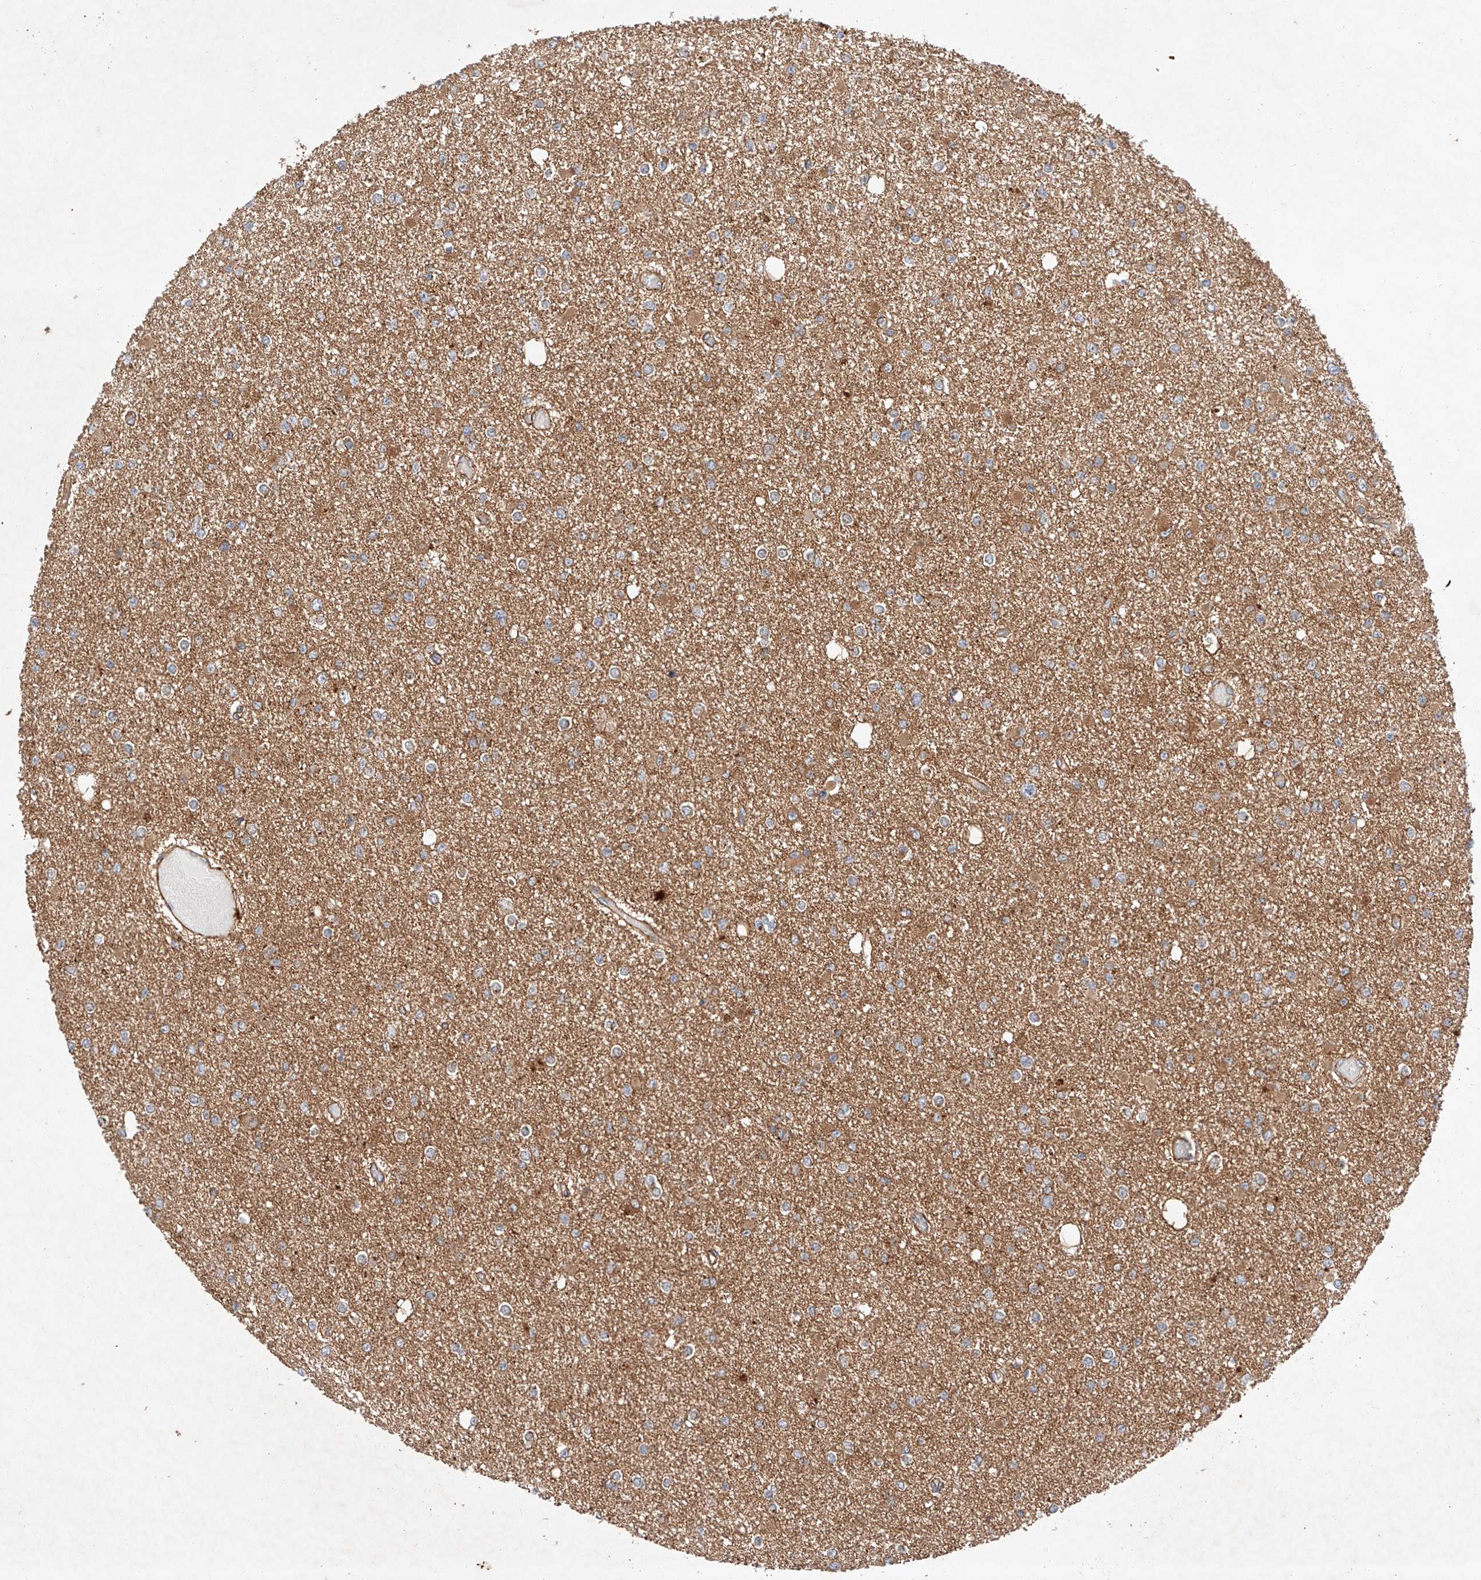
{"staining": {"intensity": "negative", "quantity": "none", "location": "none"}, "tissue": "glioma", "cell_type": "Tumor cells", "image_type": "cancer", "snomed": [{"axis": "morphology", "description": "Glioma, malignant, Low grade"}, {"axis": "topography", "description": "Brain"}], "caption": "High power microscopy image of an immunohistochemistry (IHC) micrograph of glioma, revealing no significant expression in tumor cells. (DAB (3,3'-diaminobenzidine) immunohistochemistry (IHC) visualized using brightfield microscopy, high magnification).", "gene": "RAB23", "patient": {"sex": "female", "age": 22}}